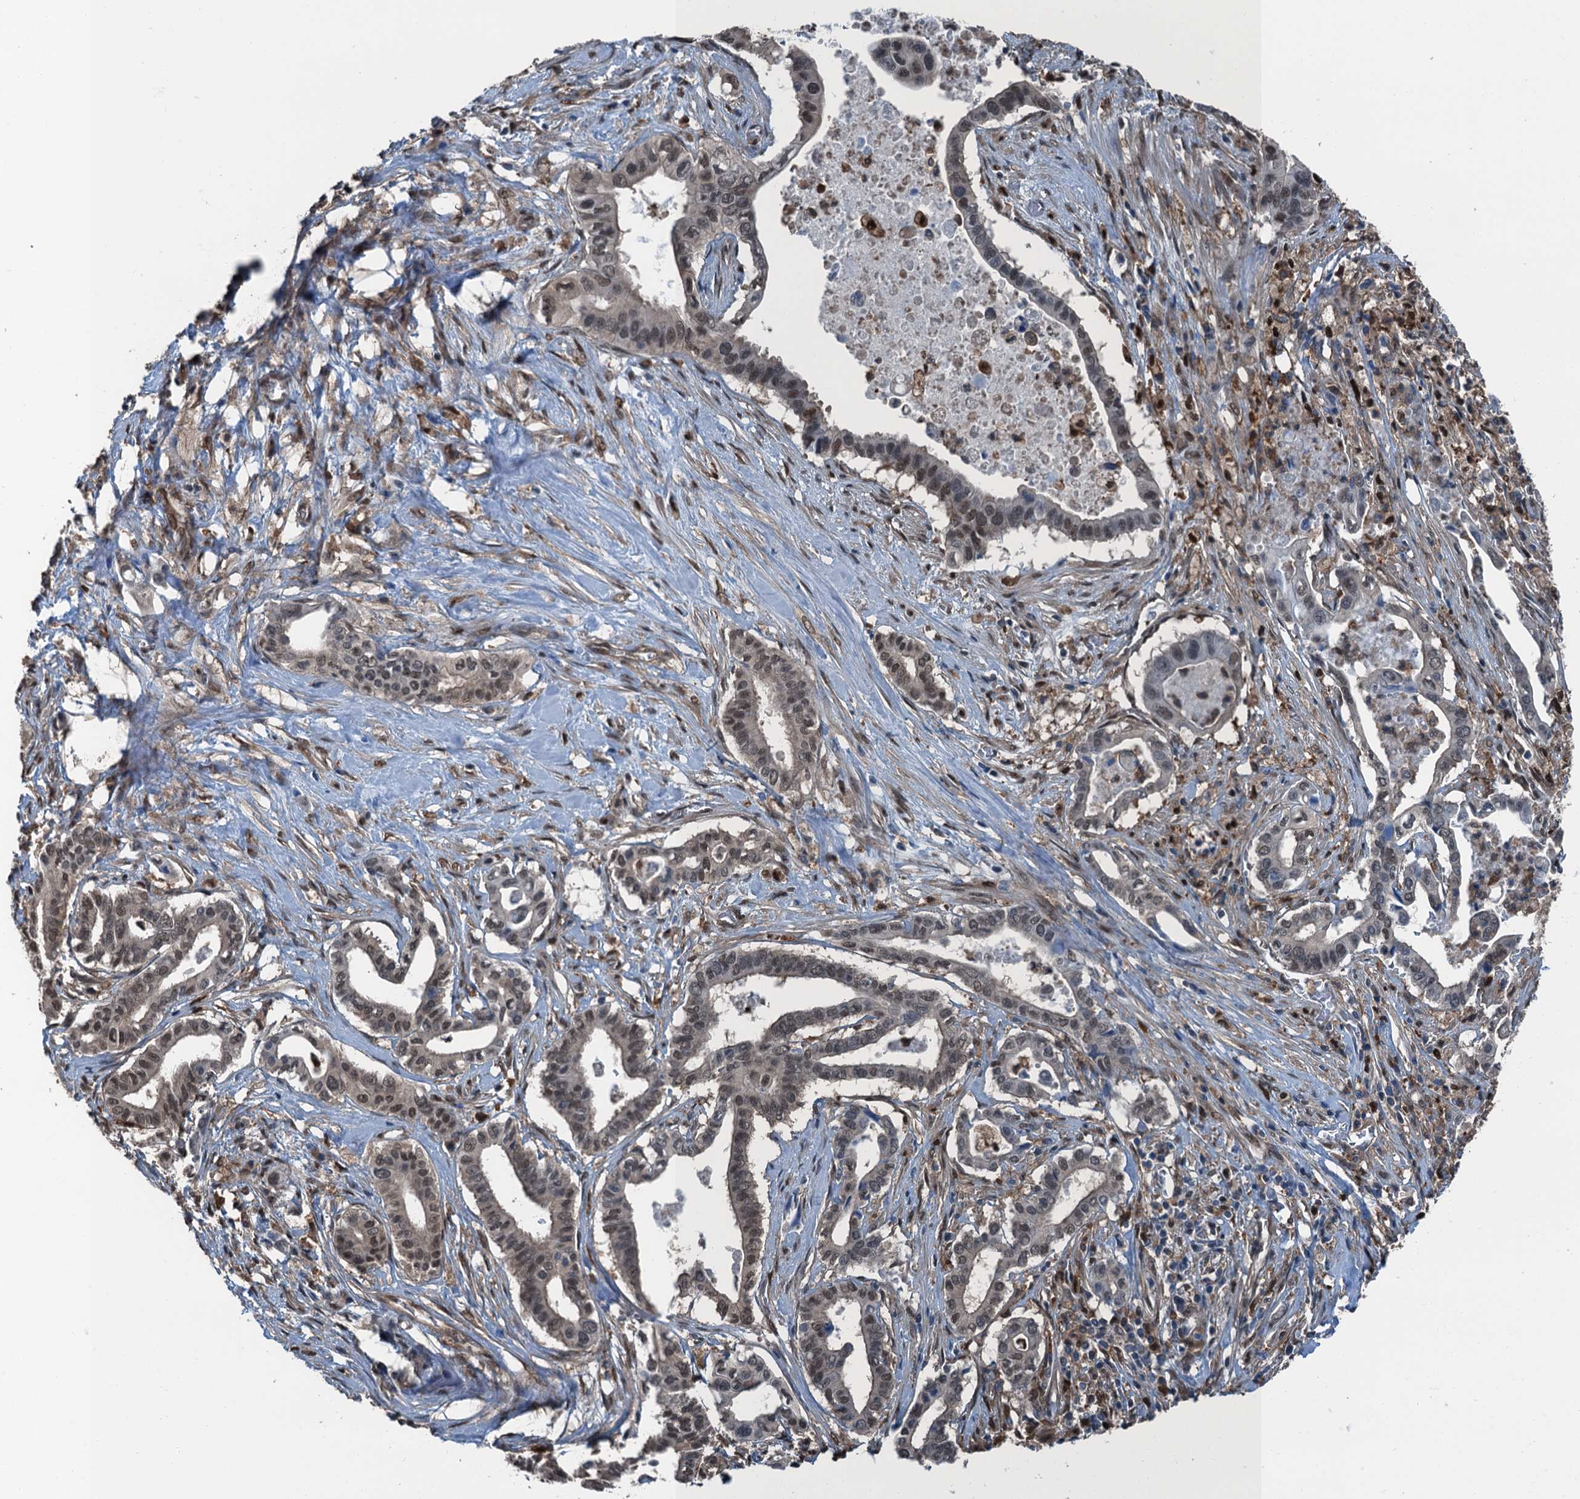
{"staining": {"intensity": "moderate", "quantity": "<25%", "location": "nuclear"}, "tissue": "pancreatic cancer", "cell_type": "Tumor cells", "image_type": "cancer", "snomed": [{"axis": "morphology", "description": "Adenocarcinoma, NOS"}, {"axis": "topography", "description": "Pancreas"}], "caption": "The immunohistochemical stain highlights moderate nuclear positivity in tumor cells of pancreatic cancer (adenocarcinoma) tissue. (Stains: DAB in brown, nuclei in blue, Microscopy: brightfield microscopy at high magnification).", "gene": "RNH1", "patient": {"sex": "female", "age": 77}}